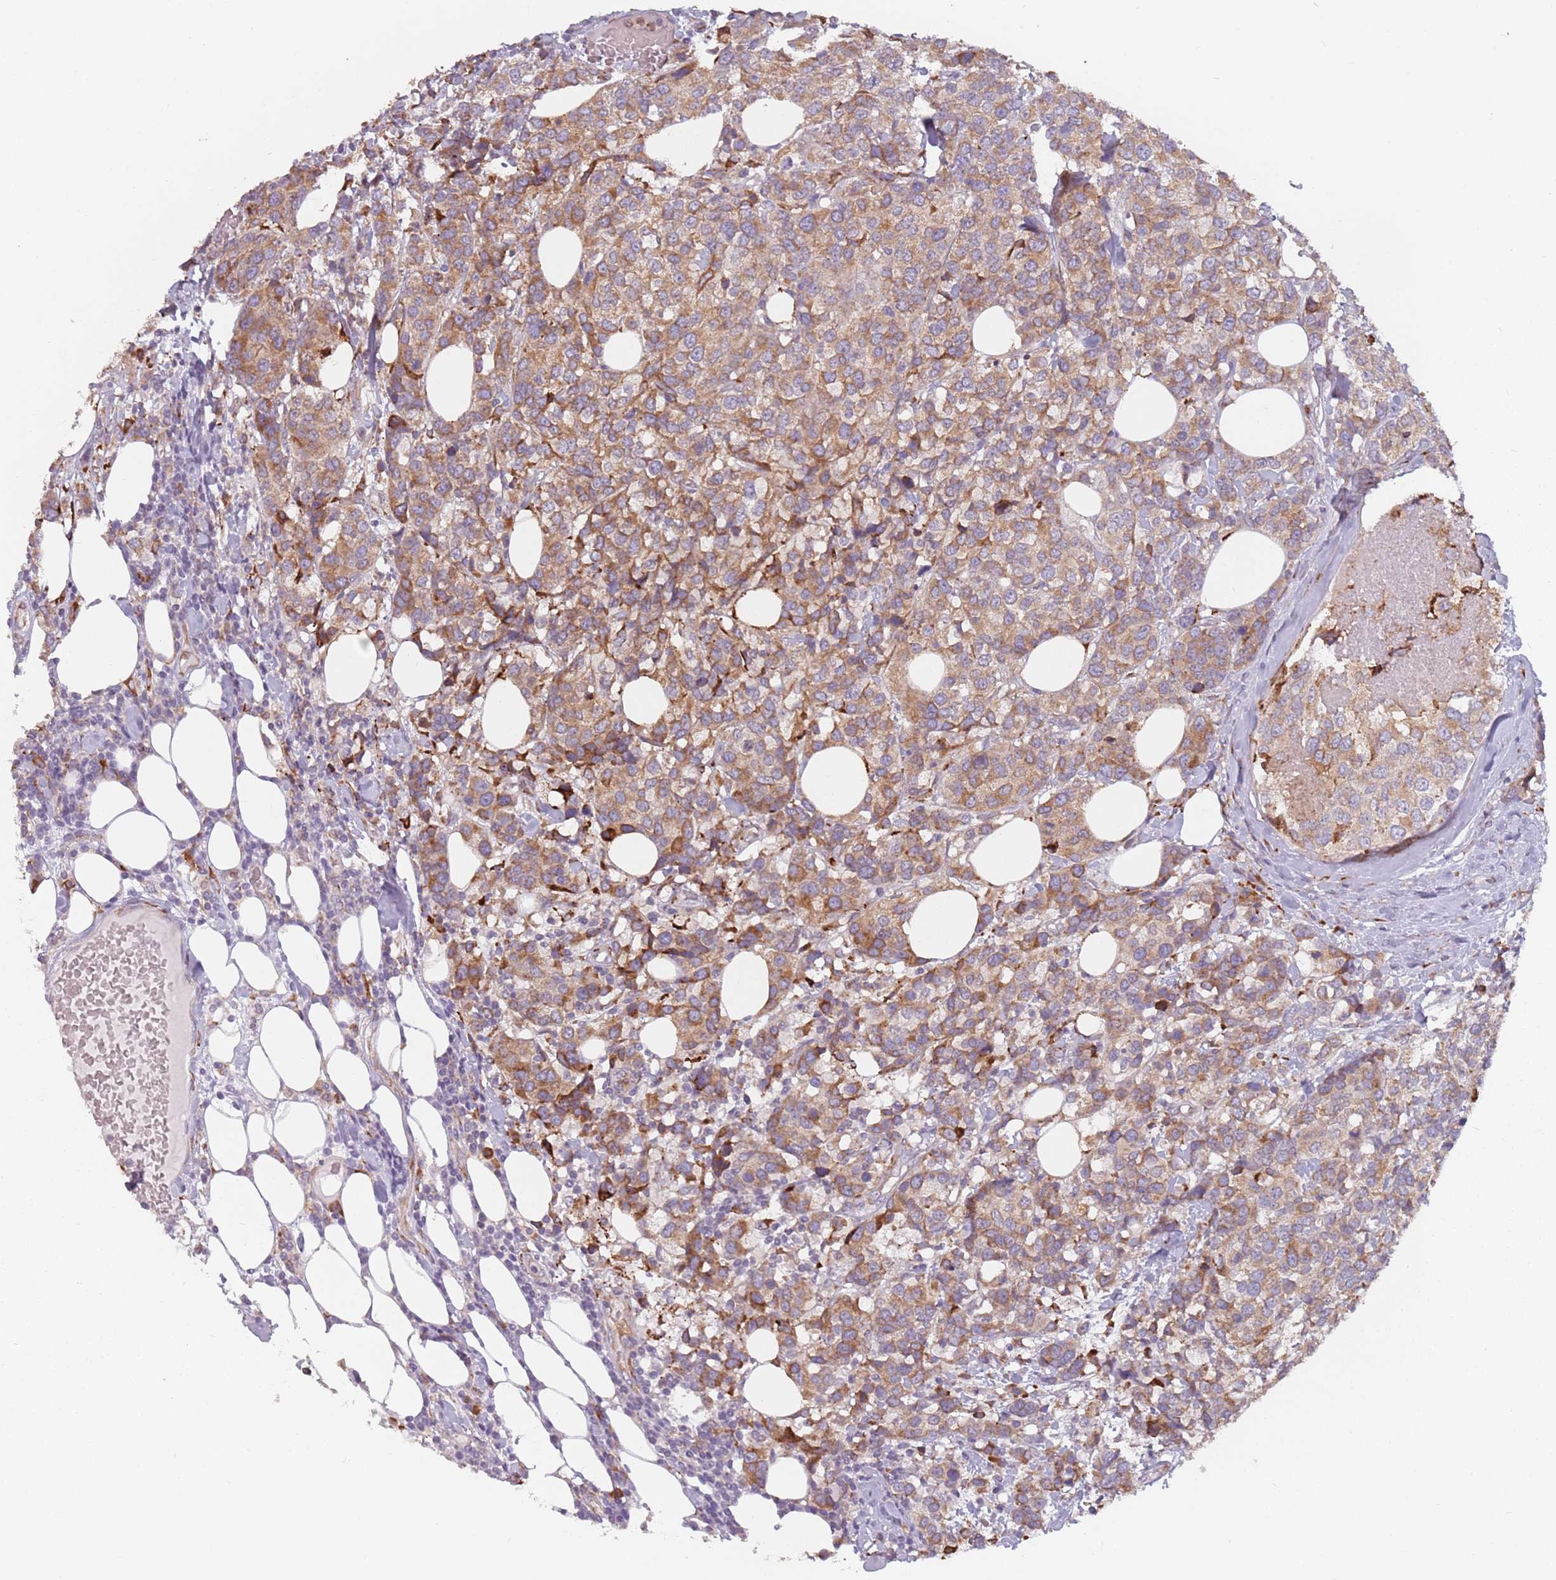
{"staining": {"intensity": "moderate", "quantity": ">75%", "location": "cytoplasmic/membranous"}, "tissue": "breast cancer", "cell_type": "Tumor cells", "image_type": "cancer", "snomed": [{"axis": "morphology", "description": "Lobular carcinoma"}, {"axis": "topography", "description": "Breast"}], "caption": "Lobular carcinoma (breast) stained for a protein demonstrates moderate cytoplasmic/membranous positivity in tumor cells. Using DAB (brown) and hematoxylin (blue) stains, captured at high magnification using brightfield microscopy.", "gene": "RPS9", "patient": {"sex": "female", "age": 59}}